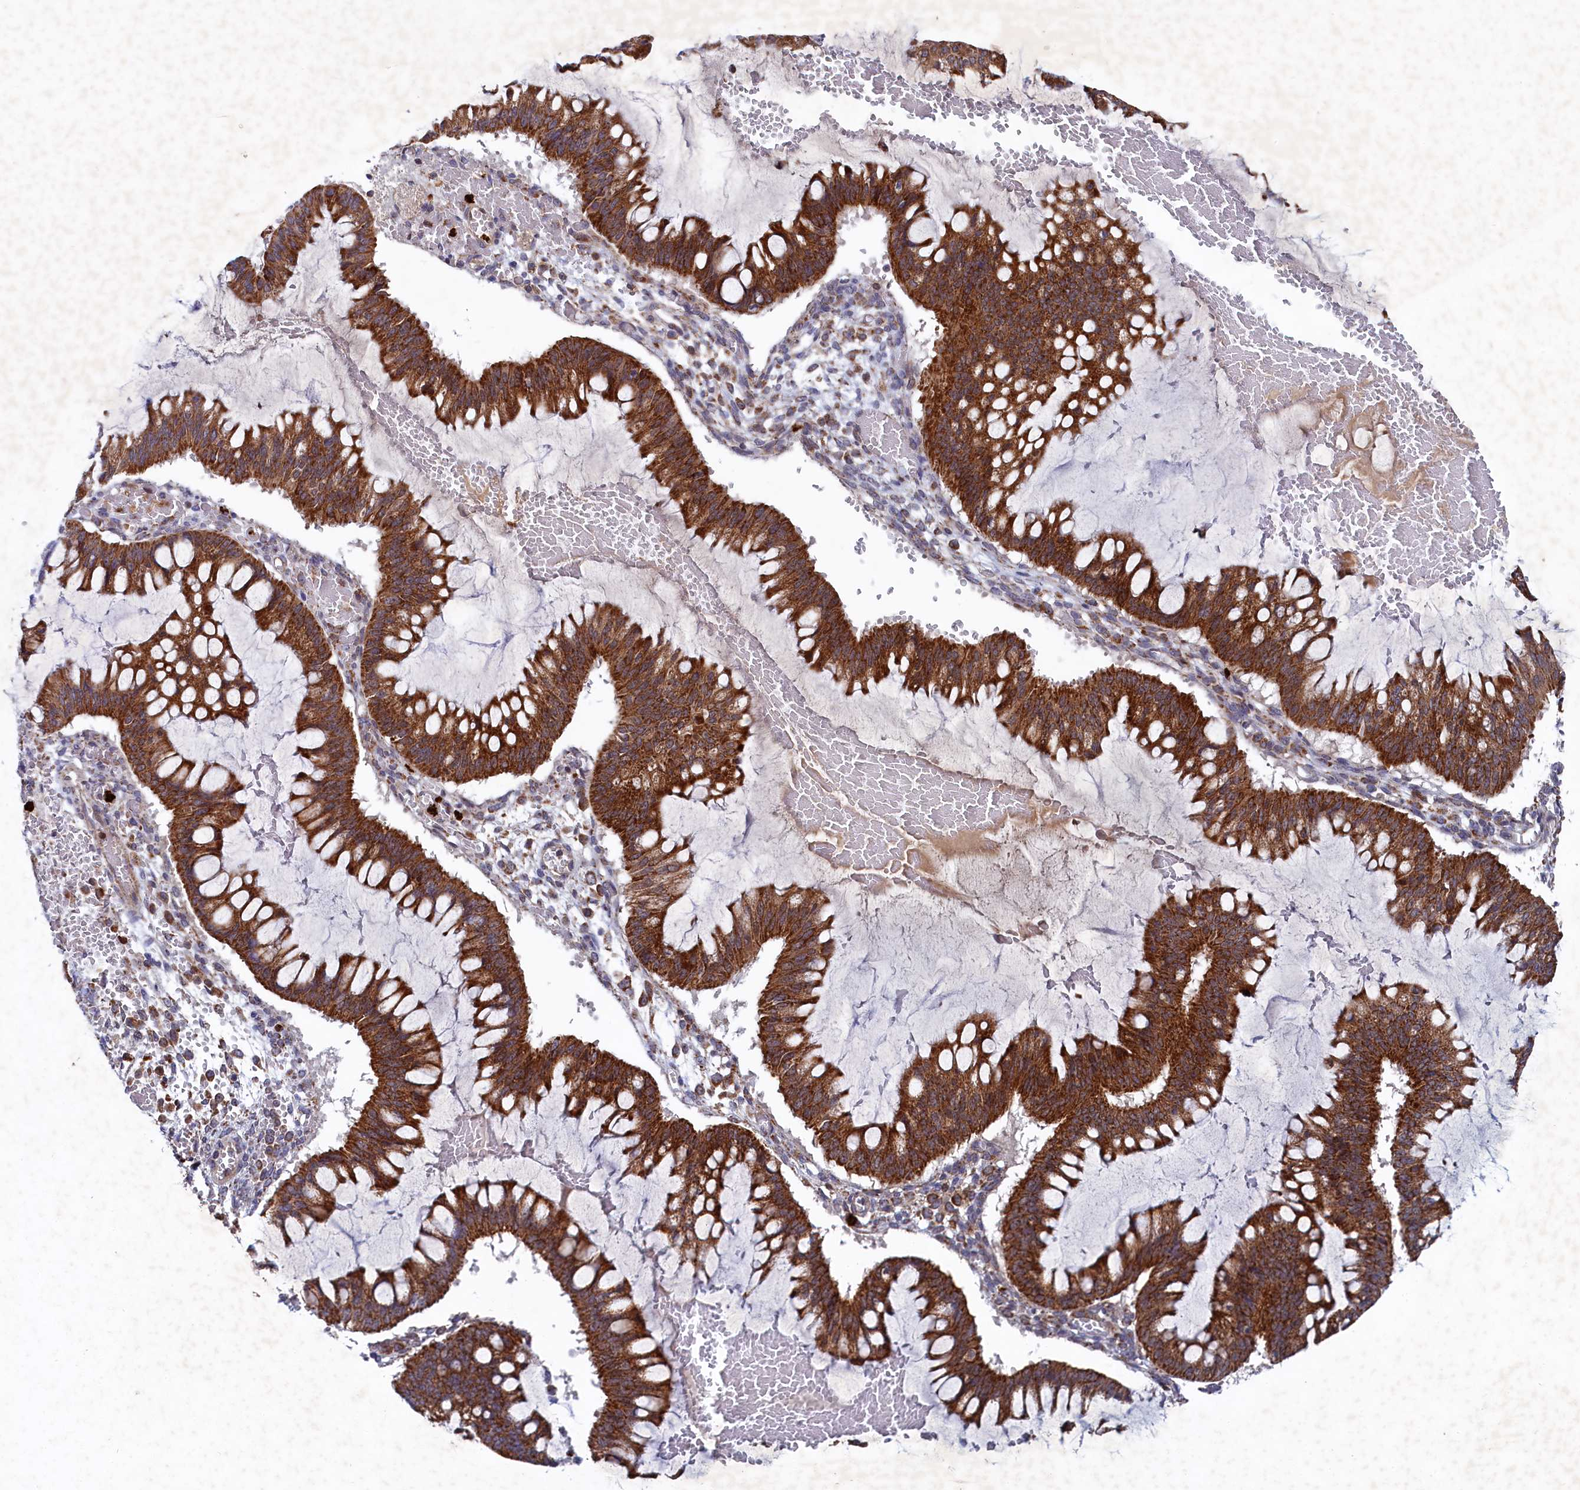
{"staining": {"intensity": "strong", "quantity": ">75%", "location": "cytoplasmic/membranous"}, "tissue": "ovarian cancer", "cell_type": "Tumor cells", "image_type": "cancer", "snomed": [{"axis": "morphology", "description": "Cystadenocarcinoma, mucinous, NOS"}, {"axis": "topography", "description": "Ovary"}], "caption": "This is a histology image of immunohistochemistry staining of ovarian cancer (mucinous cystadenocarcinoma), which shows strong staining in the cytoplasmic/membranous of tumor cells.", "gene": "CHCHD1", "patient": {"sex": "female", "age": 73}}